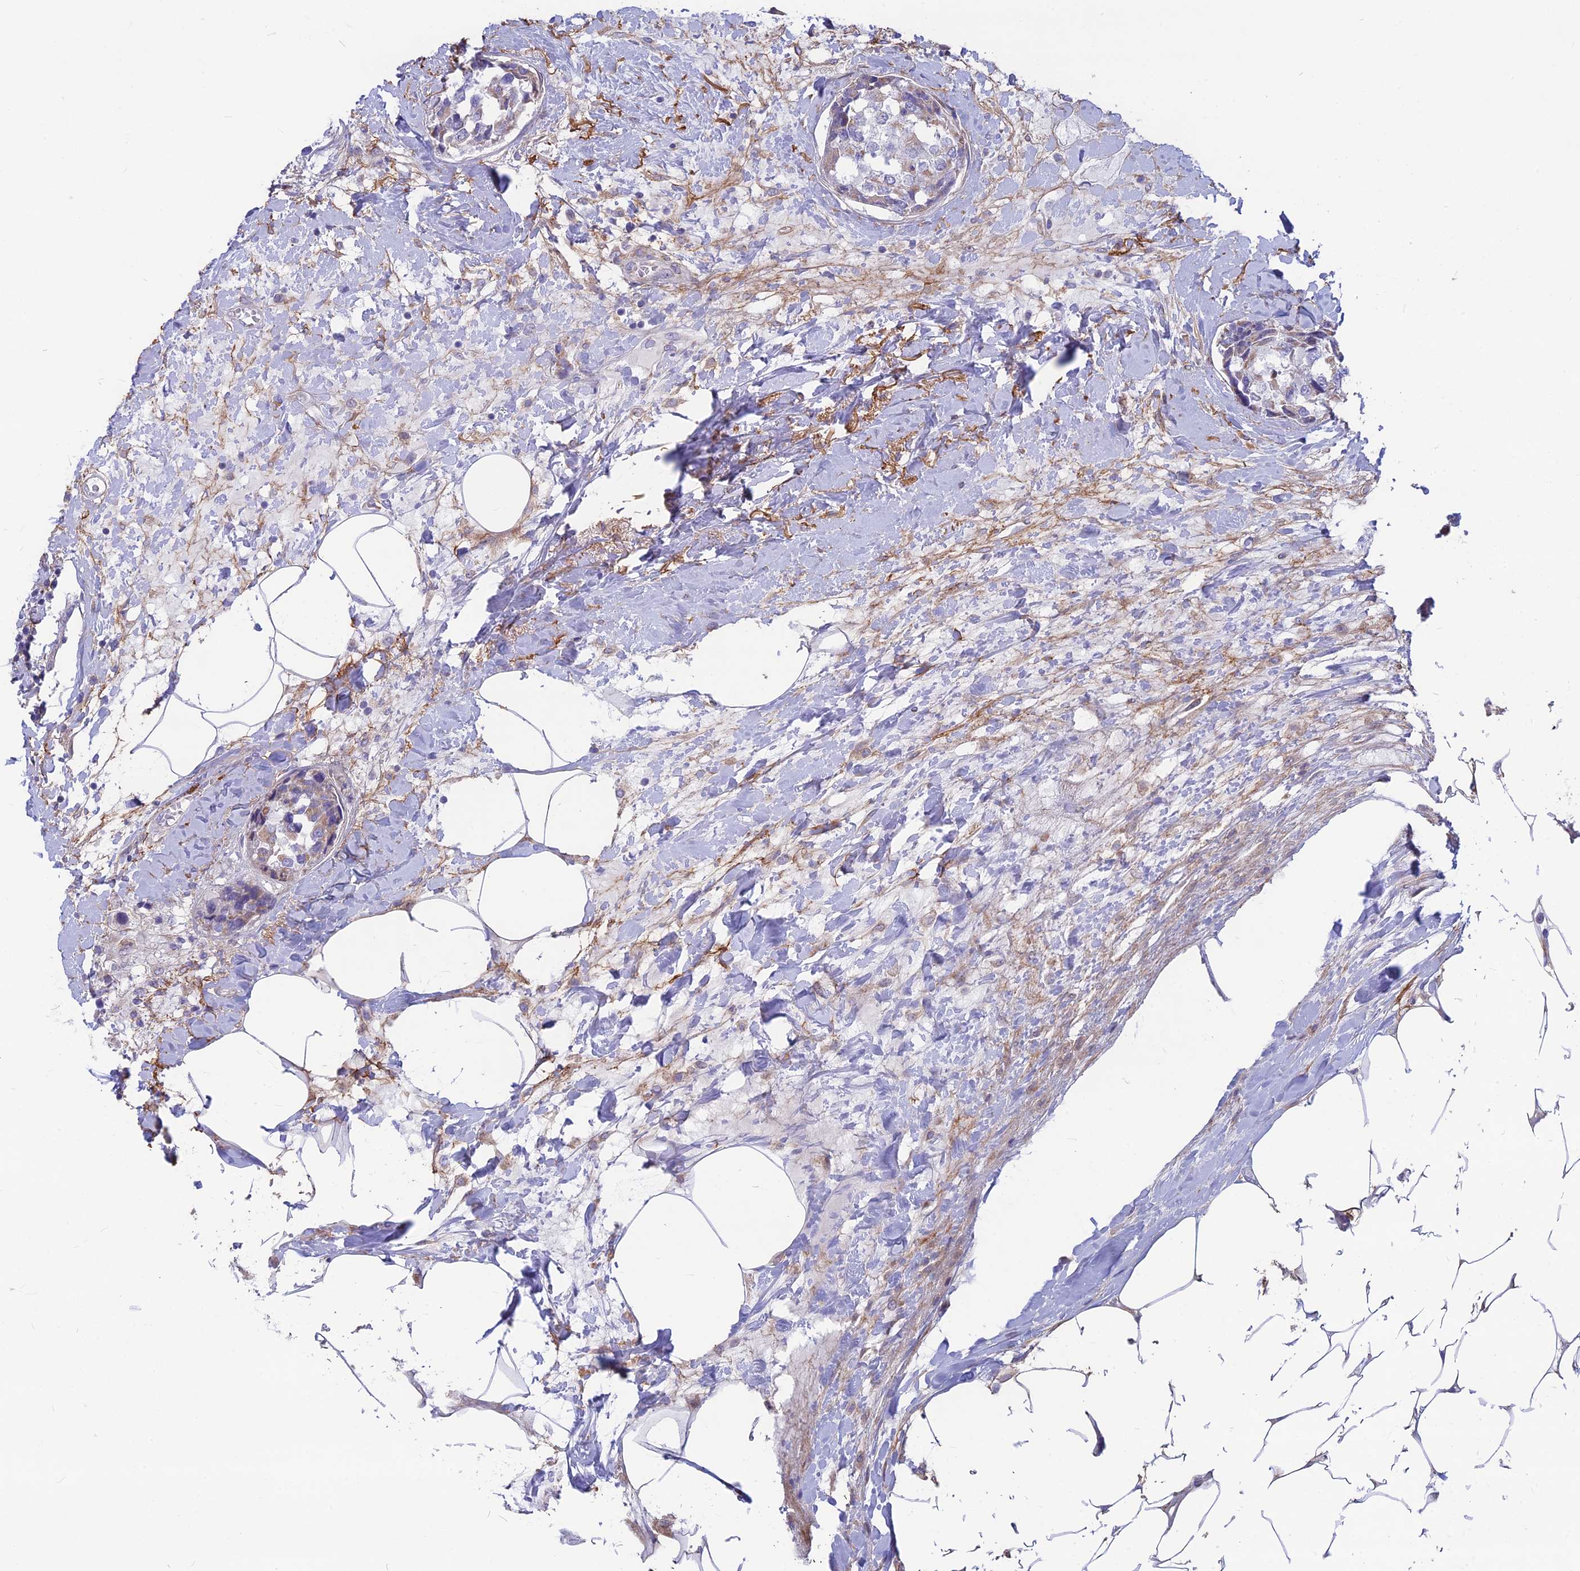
{"staining": {"intensity": "weak", "quantity": "<25%", "location": "cytoplasmic/membranous"}, "tissue": "breast cancer", "cell_type": "Tumor cells", "image_type": "cancer", "snomed": [{"axis": "morphology", "description": "Lobular carcinoma"}, {"axis": "topography", "description": "Breast"}], "caption": "The histopathology image reveals no staining of tumor cells in breast cancer (lobular carcinoma).", "gene": "PLAC9", "patient": {"sex": "female", "age": 59}}